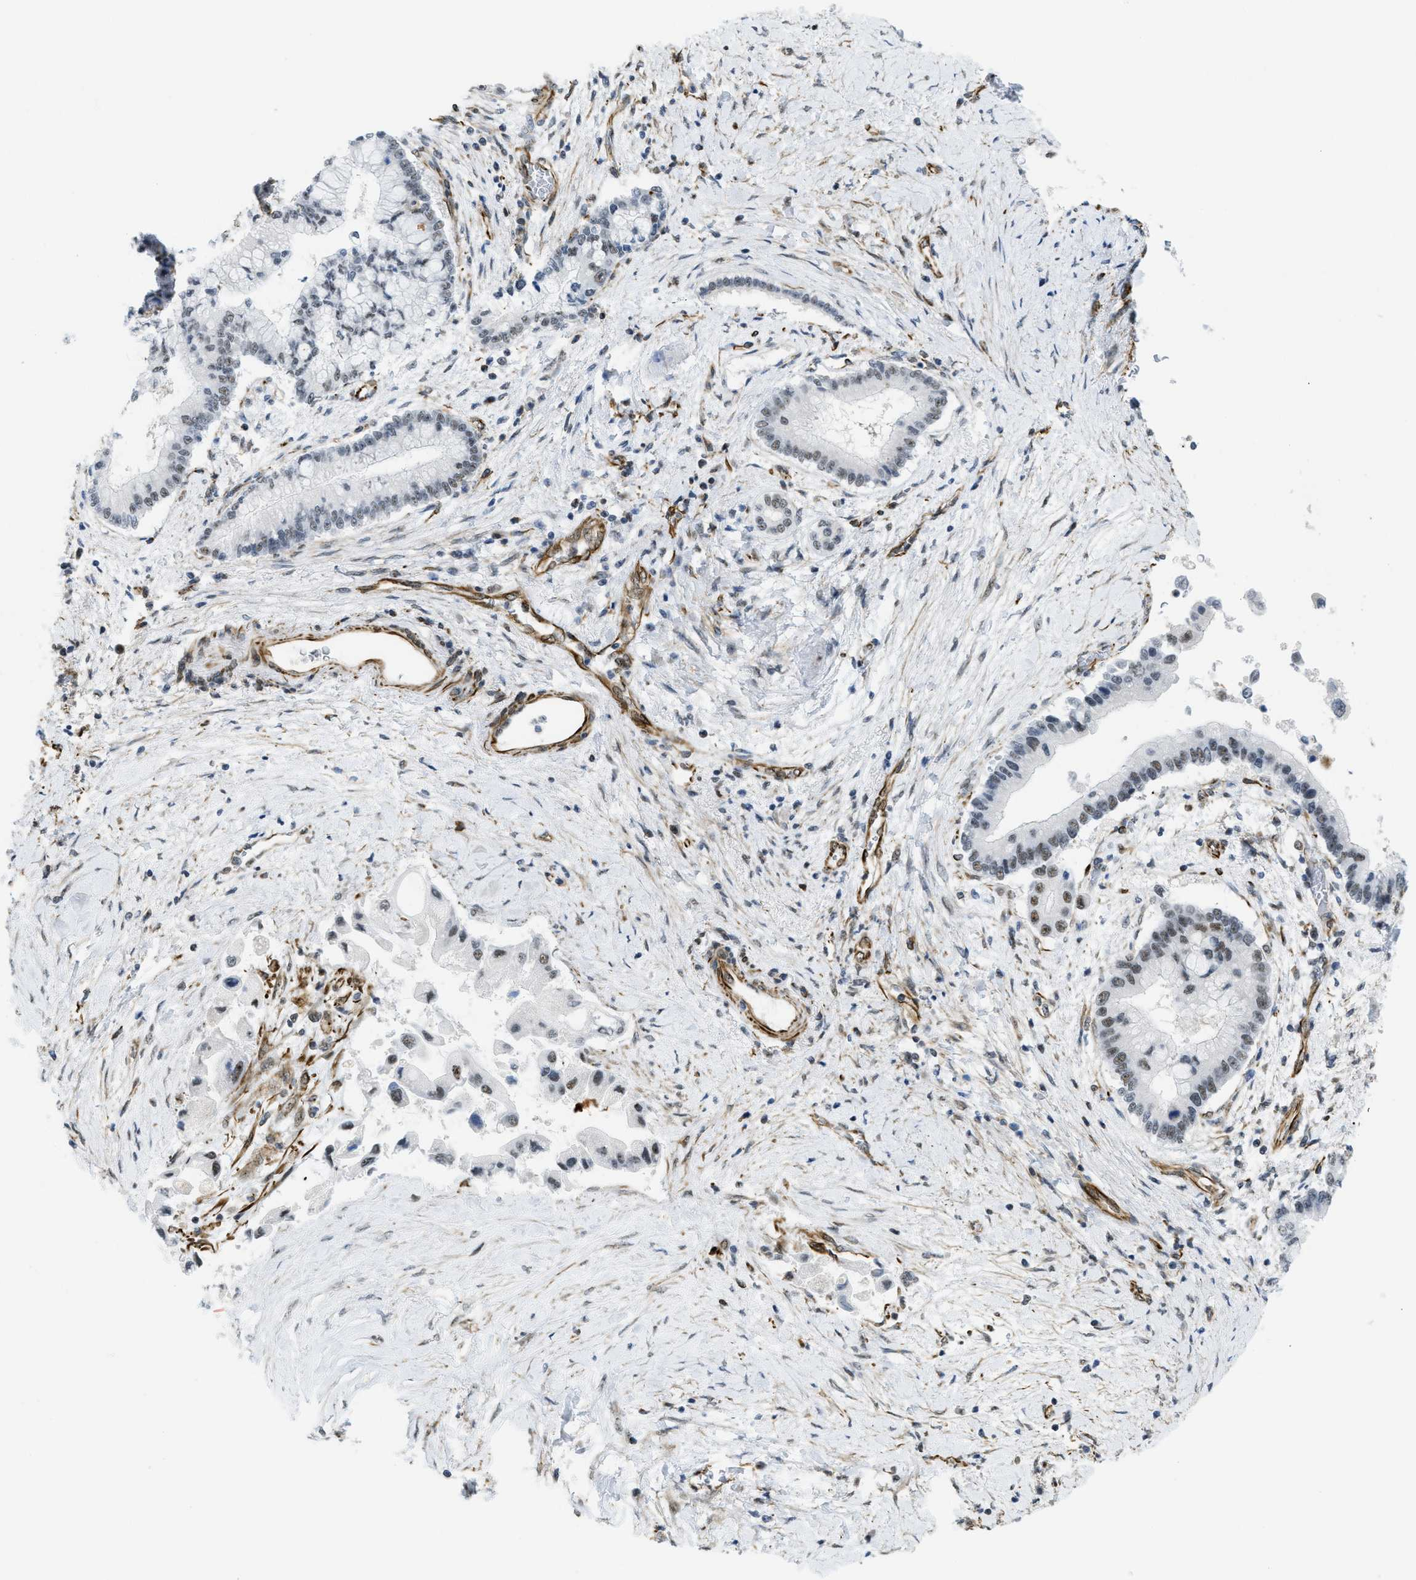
{"staining": {"intensity": "weak", "quantity": "25%-75%", "location": "nuclear"}, "tissue": "liver cancer", "cell_type": "Tumor cells", "image_type": "cancer", "snomed": [{"axis": "morphology", "description": "Cholangiocarcinoma"}, {"axis": "topography", "description": "Liver"}], "caption": "Immunohistochemical staining of human cholangiocarcinoma (liver) displays low levels of weak nuclear expression in about 25%-75% of tumor cells.", "gene": "LRRC8B", "patient": {"sex": "male", "age": 50}}